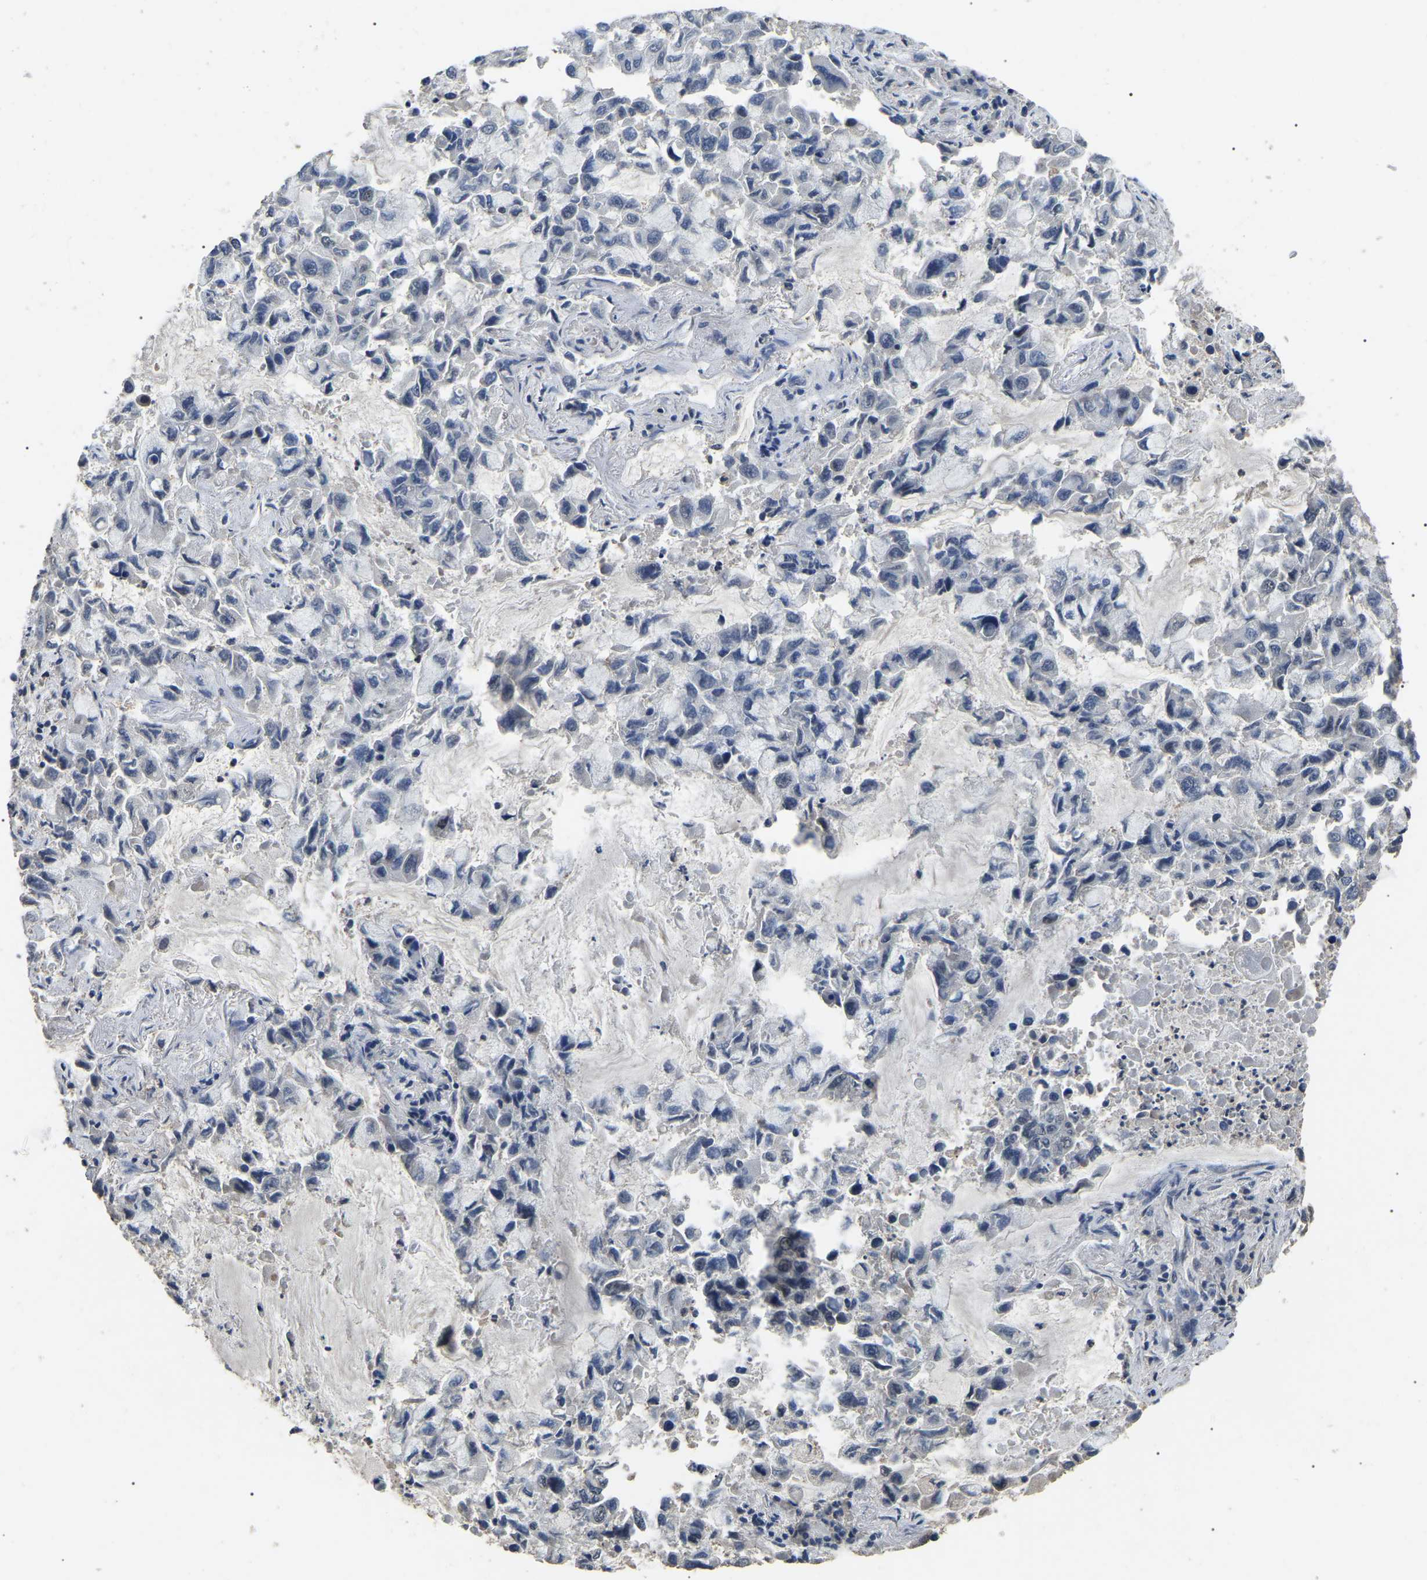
{"staining": {"intensity": "negative", "quantity": "none", "location": "none"}, "tissue": "lung cancer", "cell_type": "Tumor cells", "image_type": "cancer", "snomed": [{"axis": "morphology", "description": "Adenocarcinoma, NOS"}, {"axis": "topography", "description": "Lung"}], "caption": "Micrograph shows no significant protein positivity in tumor cells of lung cancer (adenocarcinoma). (DAB immunohistochemistry visualized using brightfield microscopy, high magnification).", "gene": "PPM1E", "patient": {"sex": "male", "age": 64}}